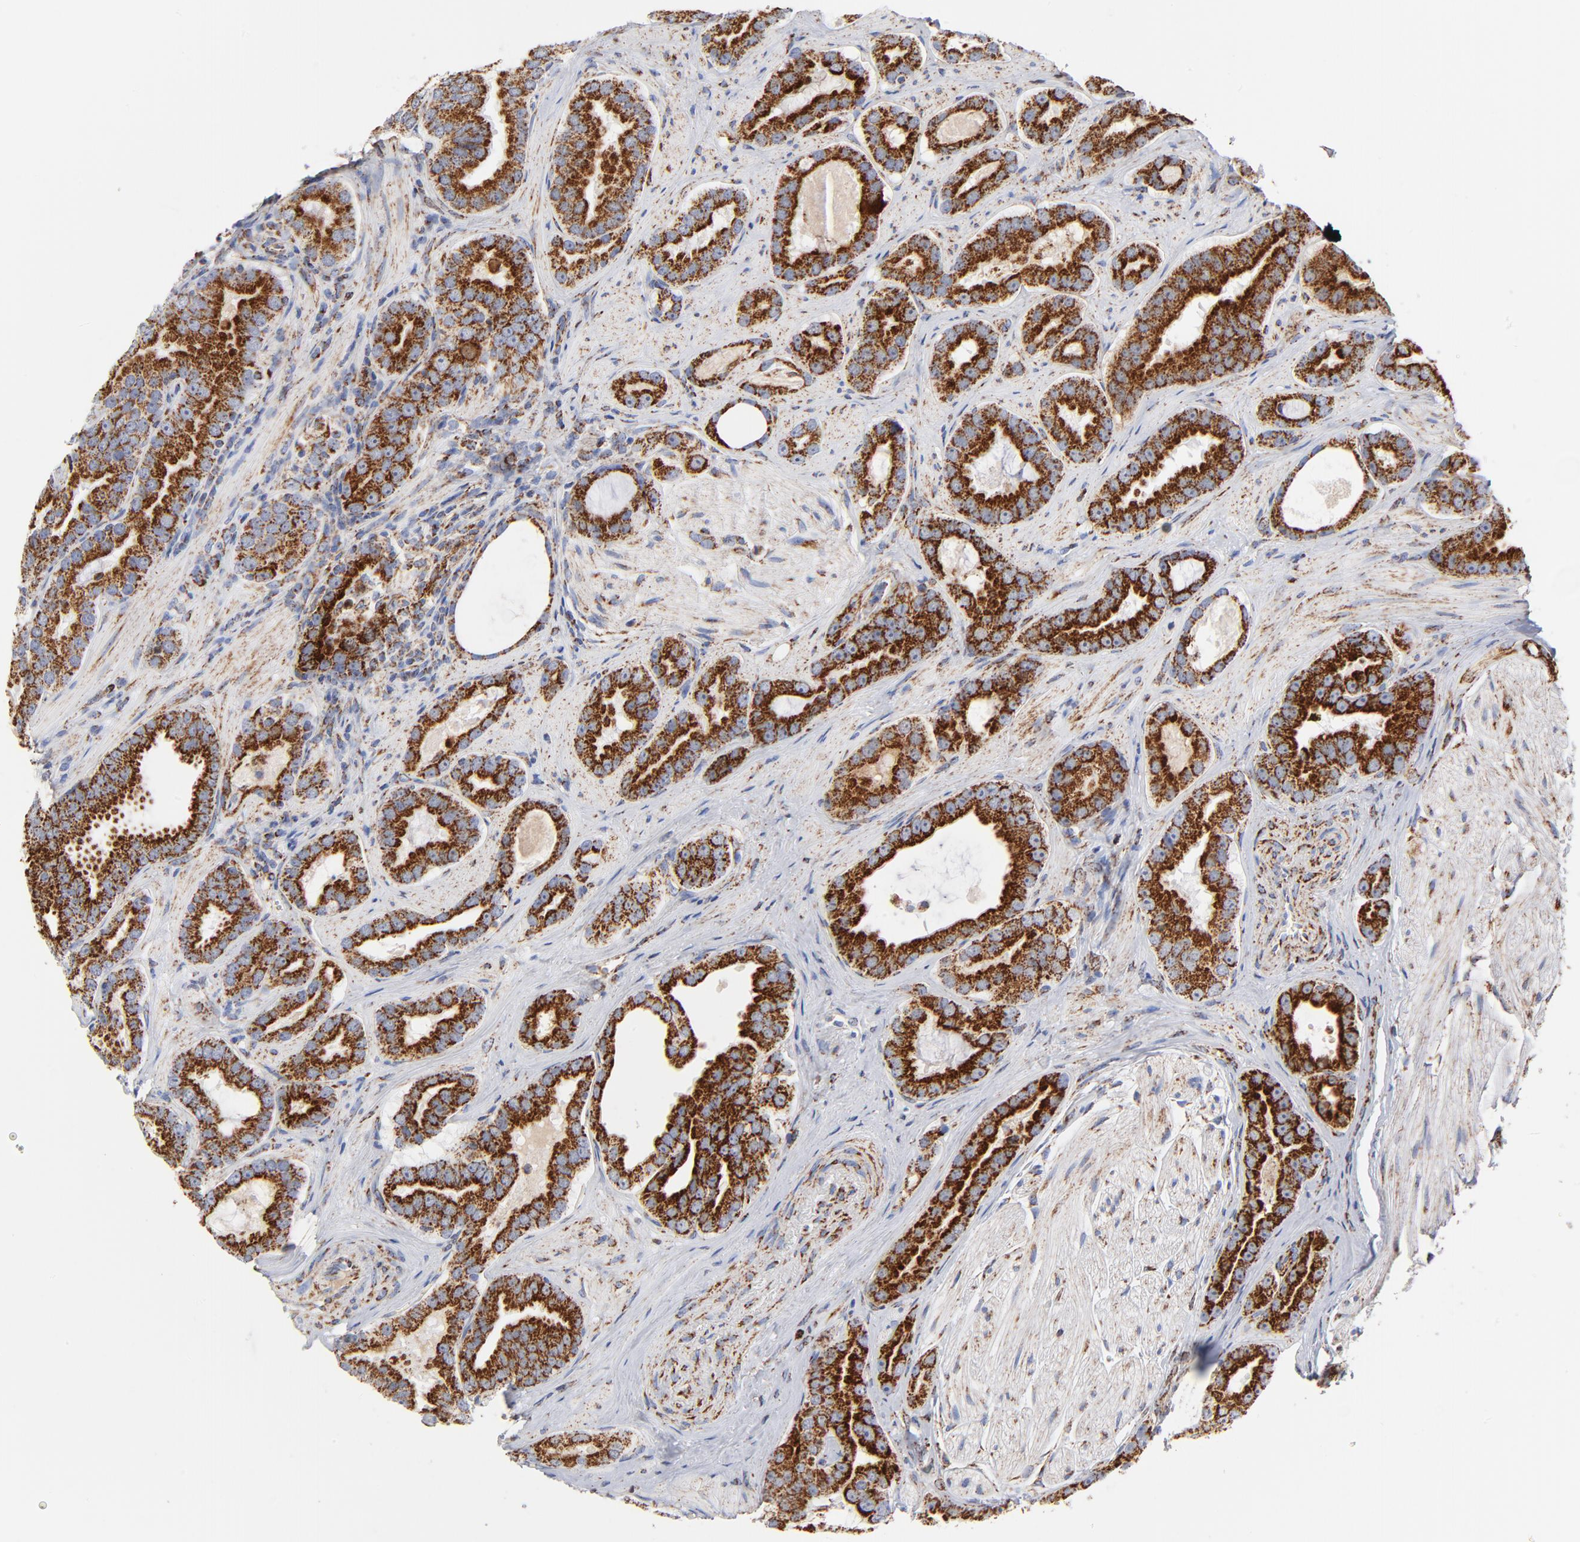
{"staining": {"intensity": "strong", "quantity": ">75%", "location": "cytoplasmic/membranous"}, "tissue": "prostate cancer", "cell_type": "Tumor cells", "image_type": "cancer", "snomed": [{"axis": "morphology", "description": "Adenocarcinoma, Low grade"}, {"axis": "topography", "description": "Prostate"}], "caption": "Prostate cancer (low-grade adenocarcinoma) stained with a protein marker demonstrates strong staining in tumor cells.", "gene": "DIABLO", "patient": {"sex": "male", "age": 59}}